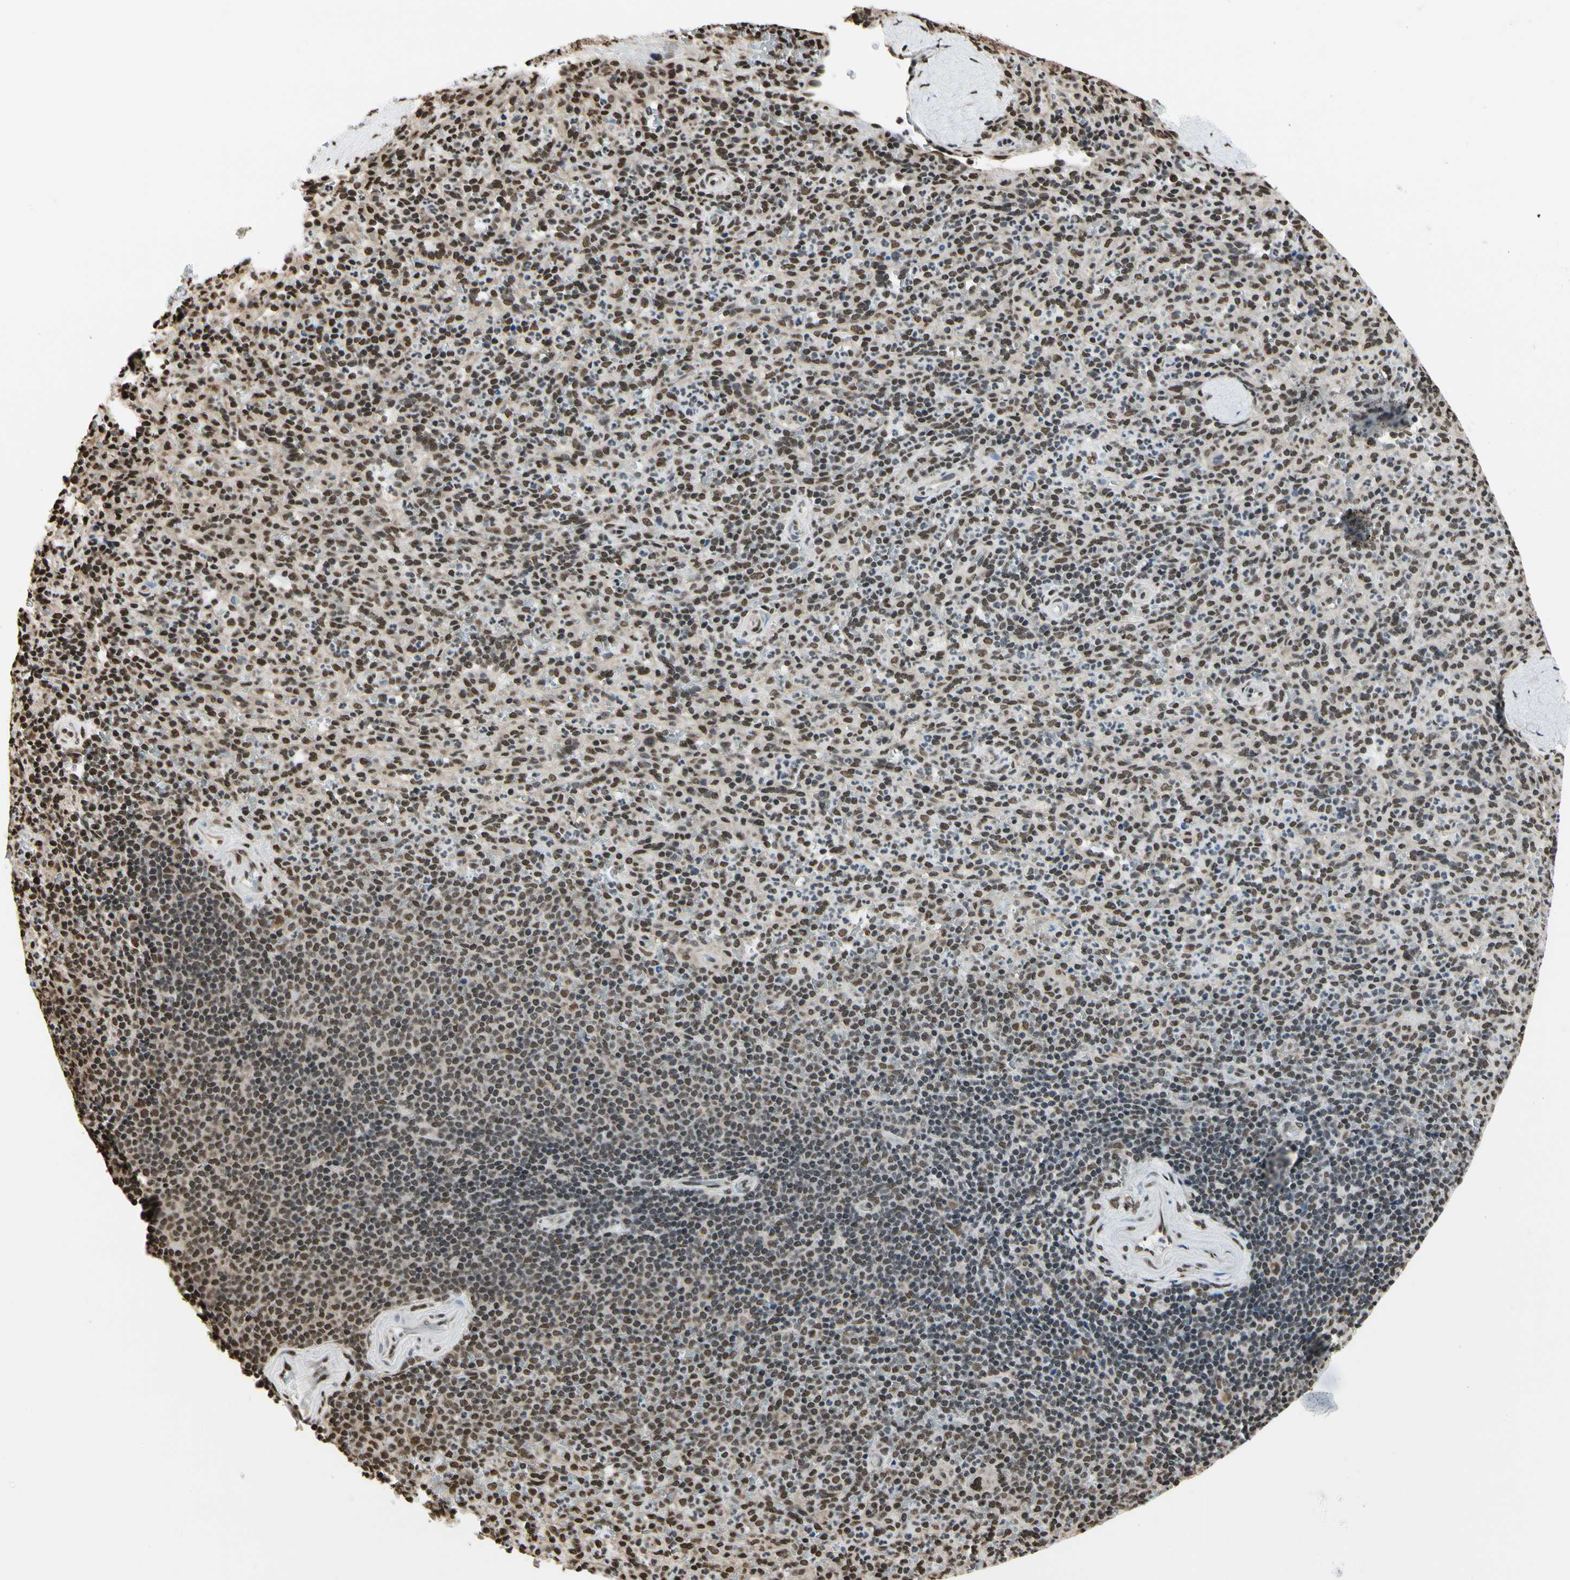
{"staining": {"intensity": "moderate", "quantity": ">75%", "location": "nuclear"}, "tissue": "spleen", "cell_type": "Cells in red pulp", "image_type": "normal", "snomed": [{"axis": "morphology", "description": "Normal tissue, NOS"}, {"axis": "topography", "description": "Spleen"}], "caption": "IHC staining of normal spleen, which reveals medium levels of moderate nuclear expression in about >75% of cells in red pulp indicating moderate nuclear protein positivity. The staining was performed using DAB (3,3'-diaminobenzidine) (brown) for protein detection and nuclei were counterstained in hematoxylin (blue).", "gene": "HNRNPK", "patient": {"sex": "male", "age": 36}}